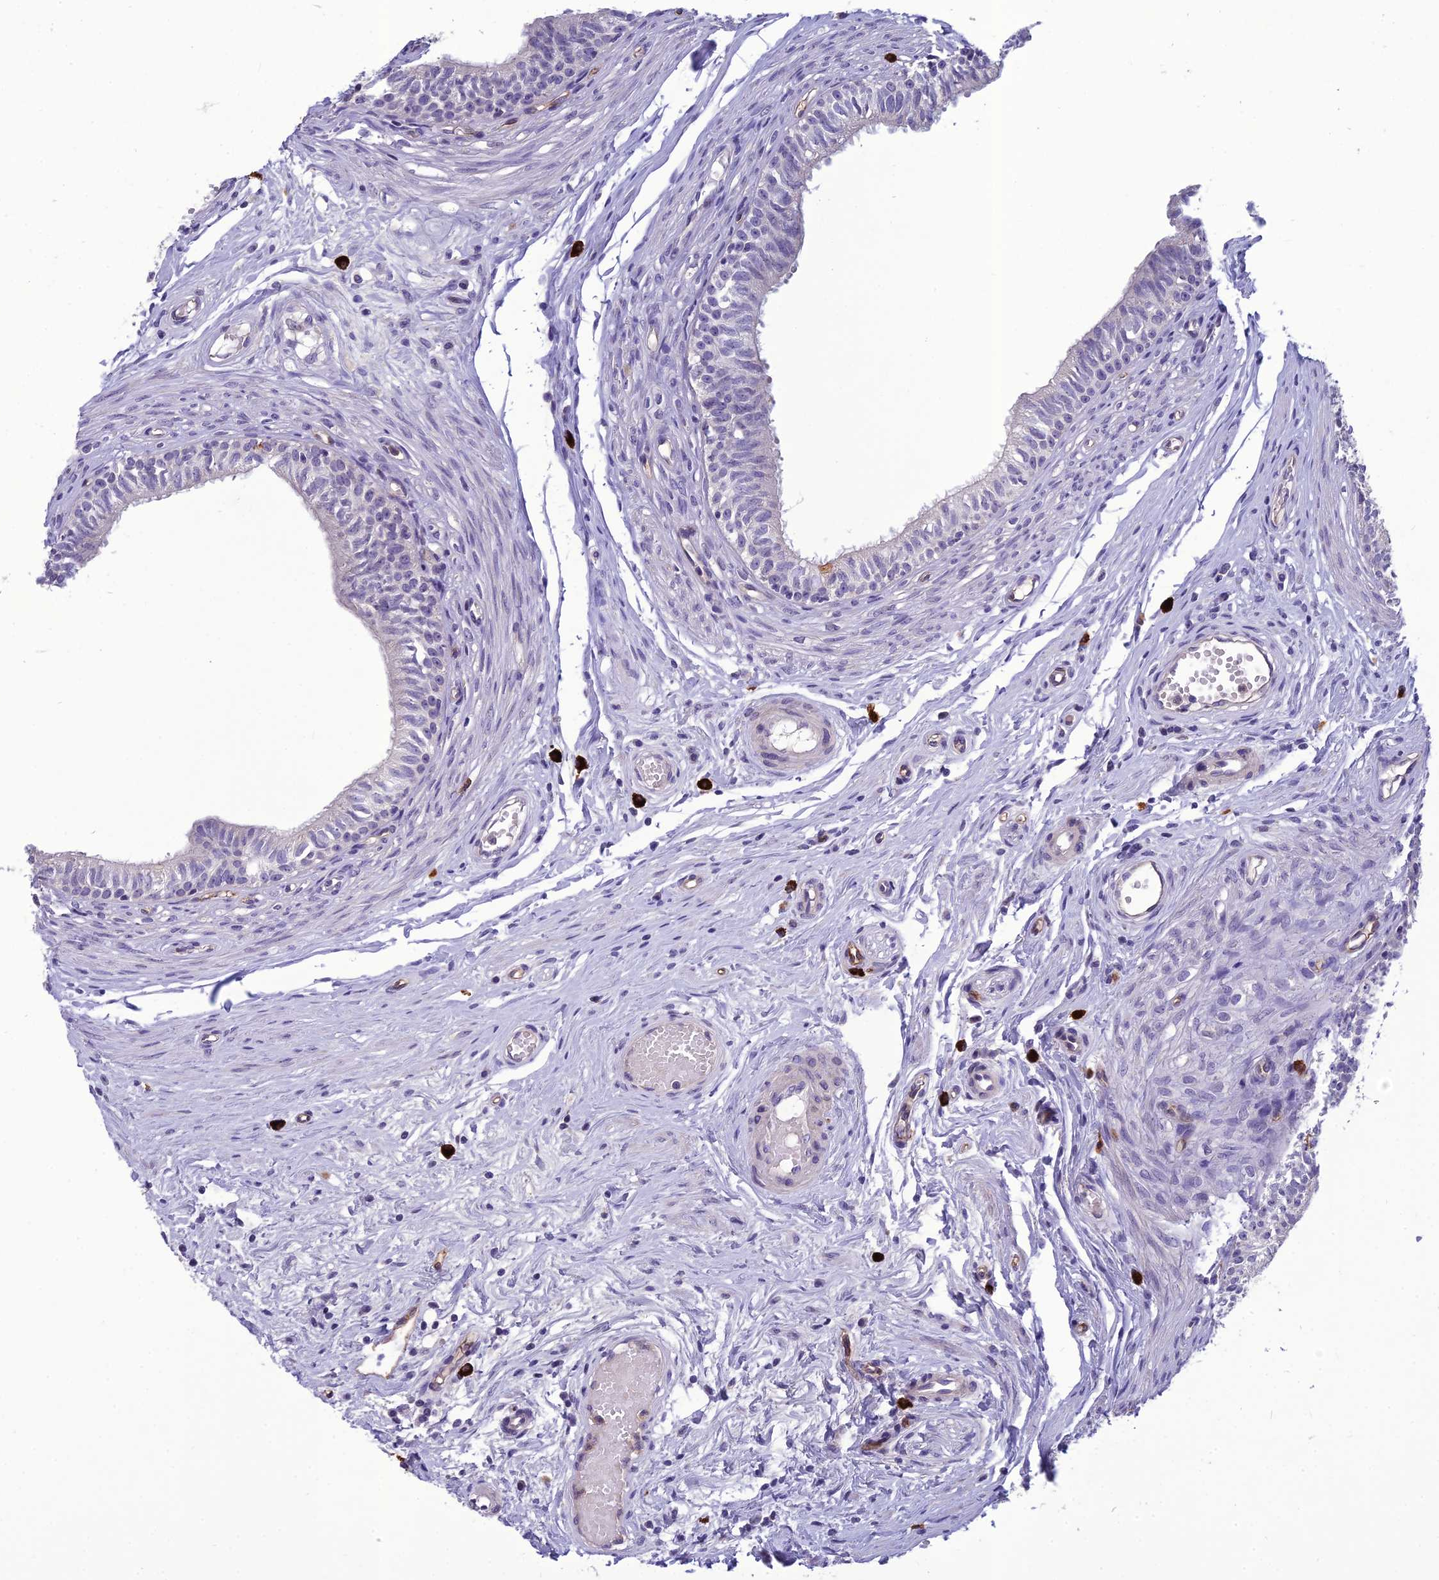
{"staining": {"intensity": "moderate", "quantity": "<25%", "location": "cytoplasmic/membranous"}, "tissue": "epididymis", "cell_type": "Glandular cells", "image_type": "normal", "snomed": [{"axis": "morphology", "description": "Normal tissue, NOS"}, {"axis": "topography", "description": "Epididymis, spermatic cord, NOS"}], "caption": "Approximately <25% of glandular cells in normal human epididymis display moderate cytoplasmic/membranous protein staining as visualized by brown immunohistochemical staining.", "gene": "BBS7", "patient": {"sex": "male", "age": 22}}